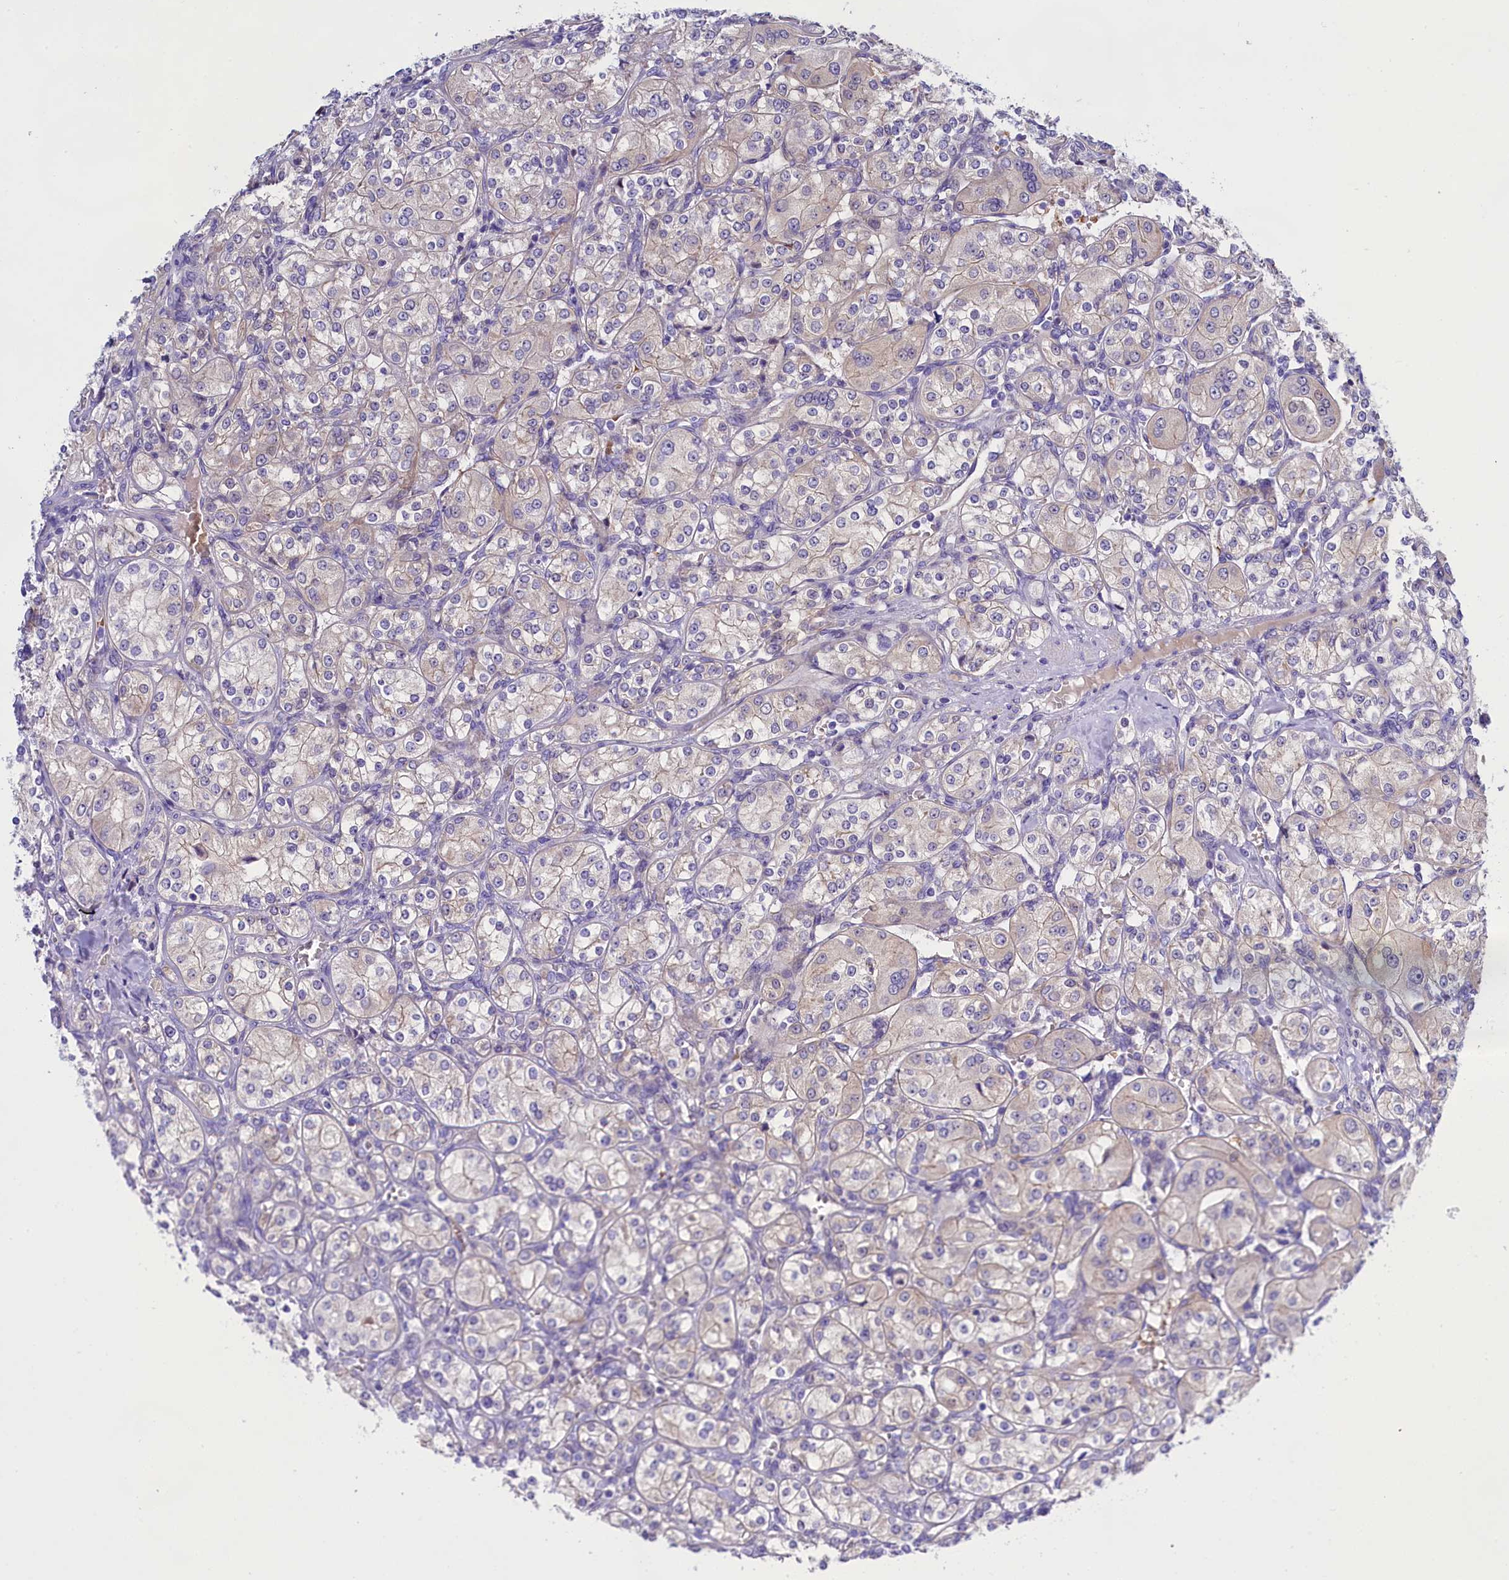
{"staining": {"intensity": "weak", "quantity": "<25%", "location": "cytoplasmic/membranous"}, "tissue": "renal cancer", "cell_type": "Tumor cells", "image_type": "cancer", "snomed": [{"axis": "morphology", "description": "Adenocarcinoma, NOS"}, {"axis": "topography", "description": "Kidney"}], "caption": "This is an immunohistochemistry image of human adenocarcinoma (renal). There is no staining in tumor cells.", "gene": "PPP1R13L", "patient": {"sex": "male", "age": 77}}